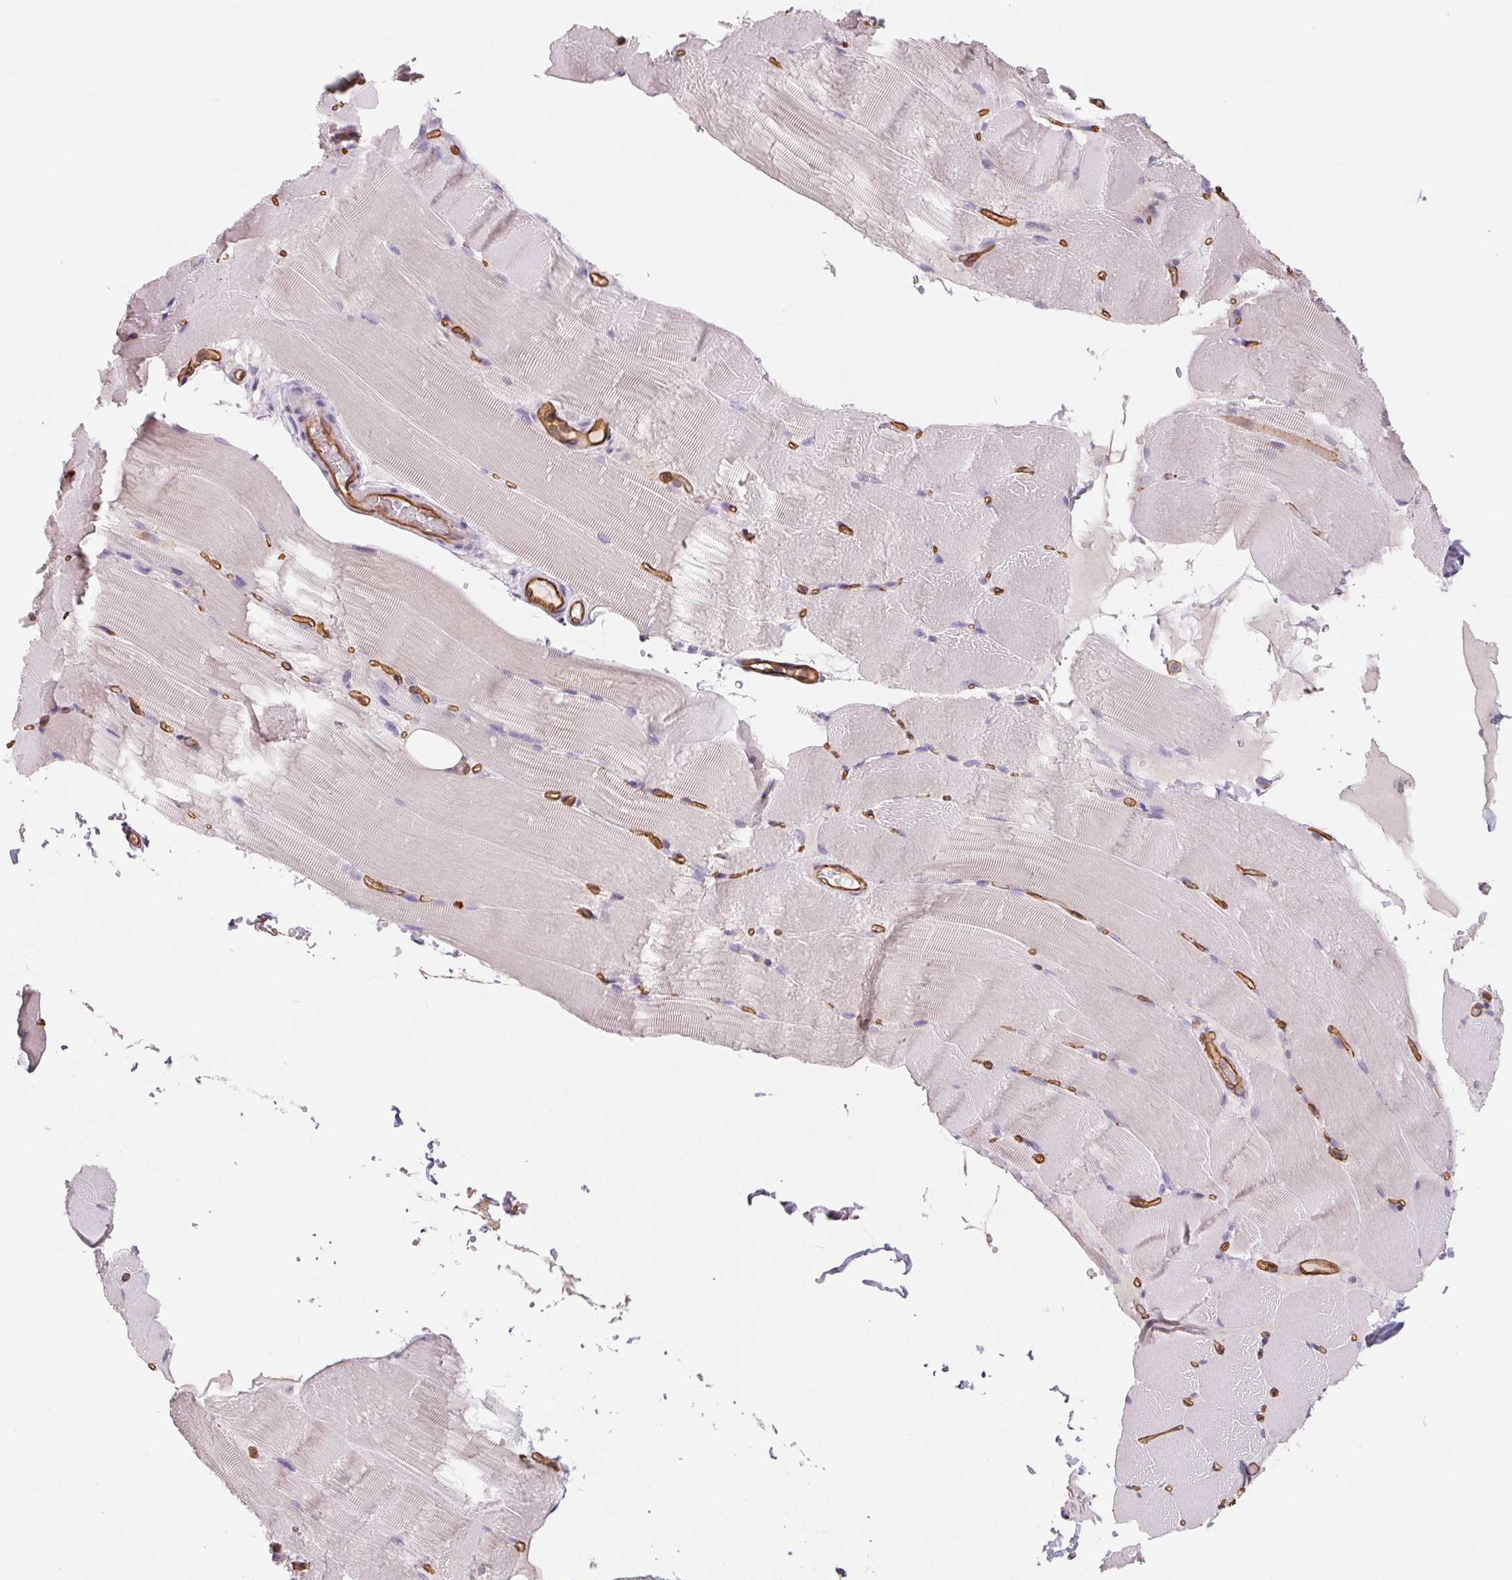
{"staining": {"intensity": "weak", "quantity": "<25%", "location": "cytoplasmic/membranous"}, "tissue": "skeletal muscle", "cell_type": "Myocytes", "image_type": "normal", "snomed": [{"axis": "morphology", "description": "Normal tissue, NOS"}, {"axis": "topography", "description": "Skeletal muscle"}], "caption": "Skeletal muscle stained for a protein using immunohistochemistry (IHC) demonstrates no expression myocytes.", "gene": "ANKRD13B", "patient": {"sex": "female", "age": 37}}